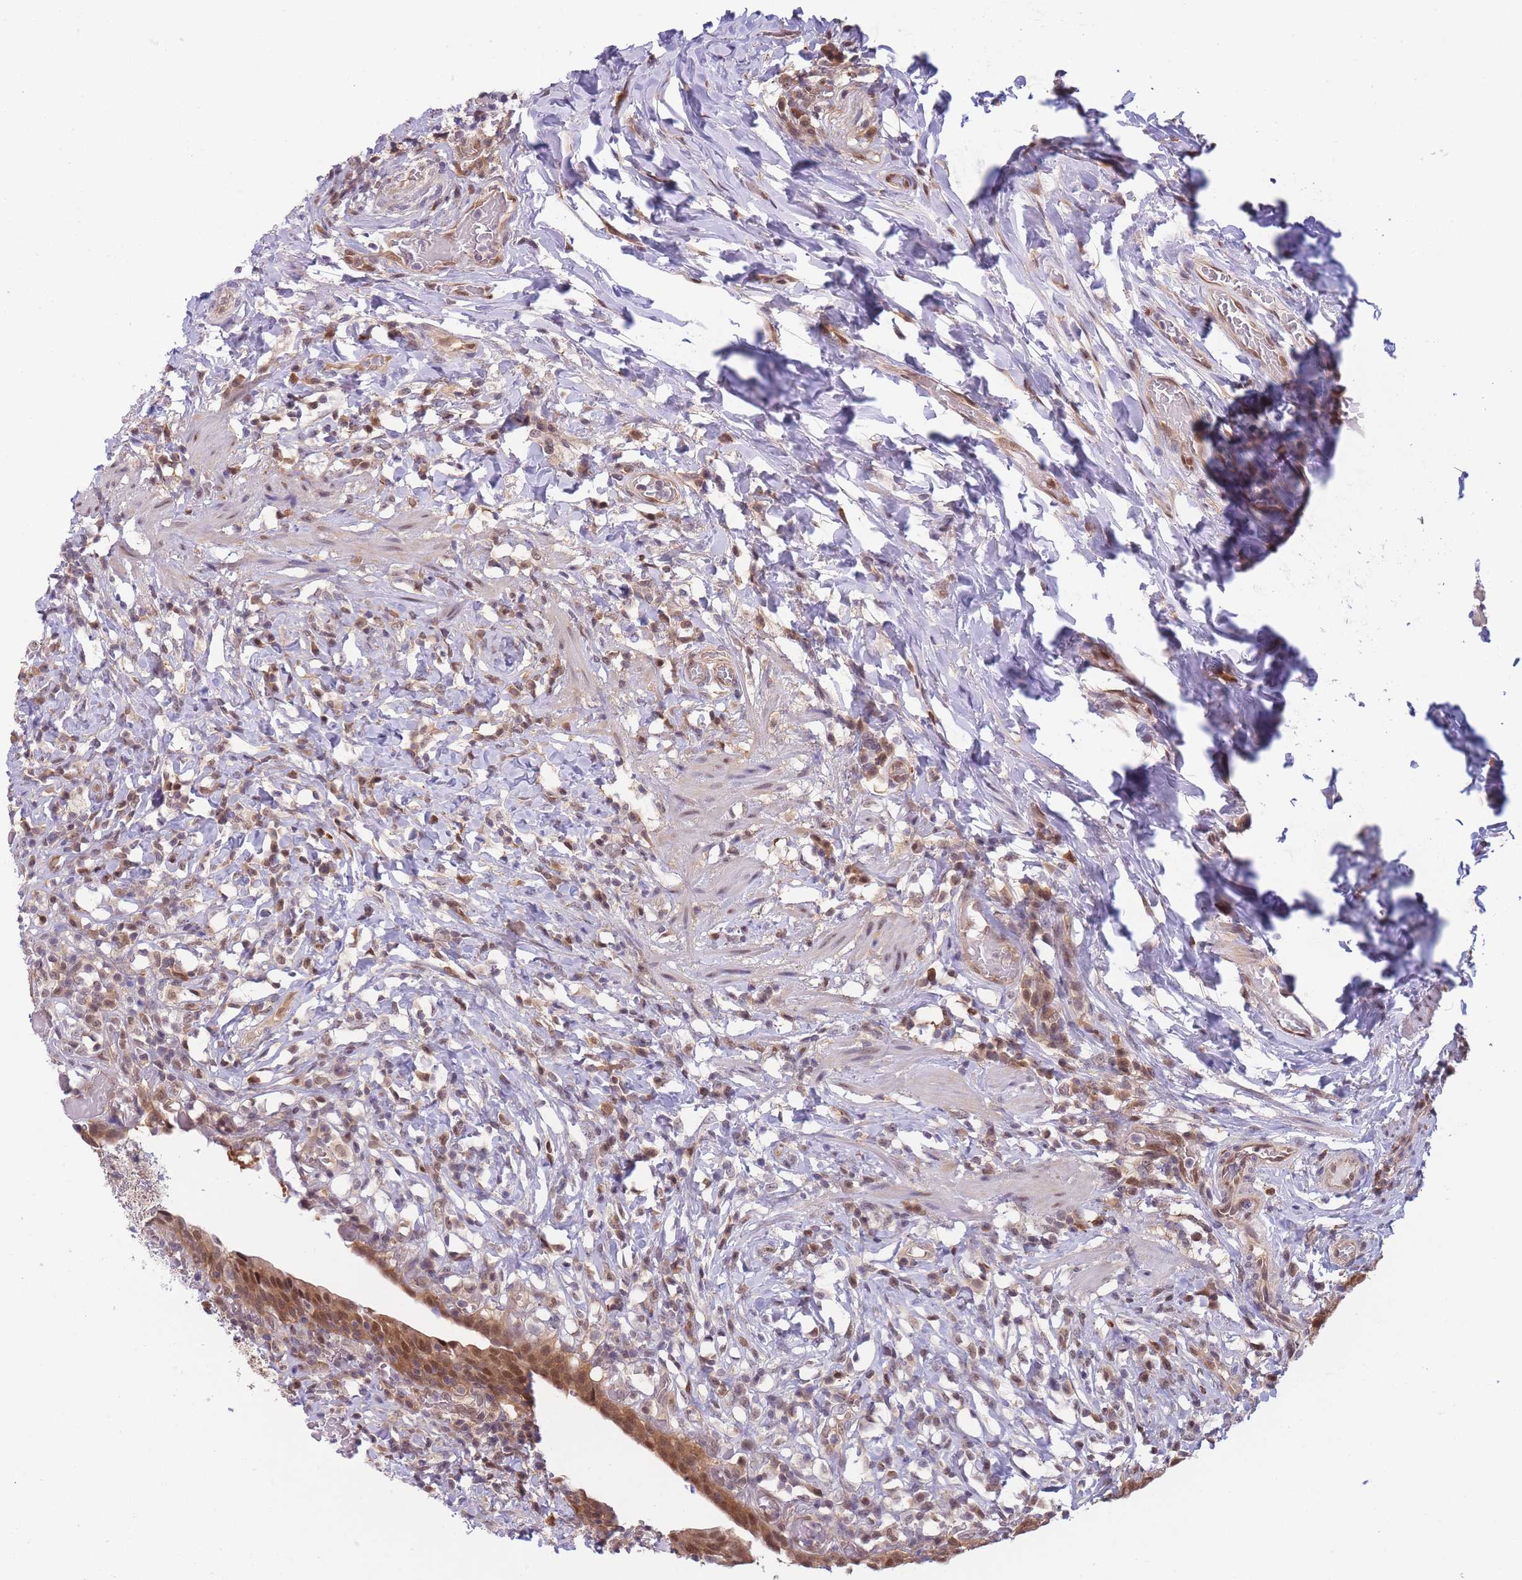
{"staining": {"intensity": "moderate", "quantity": ">75%", "location": "cytoplasmic/membranous,nuclear"}, "tissue": "urinary bladder", "cell_type": "Urothelial cells", "image_type": "normal", "snomed": [{"axis": "morphology", "description": "Normal tissue, NOS"}, {"axis": "morphology", "description": "Inflammation, NOS"}, {"axis": "topography", "description": "Urinary bladder"}], "caption": "High-power microscopy captured an immunohistochemistry (IHC) histopathology image of normal urinary bladder, revealing moderate cytoplasmic/membranous,nuclear expression in about >75% of urothelial cells. (DAB = brown stain, brightfield microscopy at high magnification).", "gene": "NSFL1C", "patient": {"sex": "male", "age": 64}}